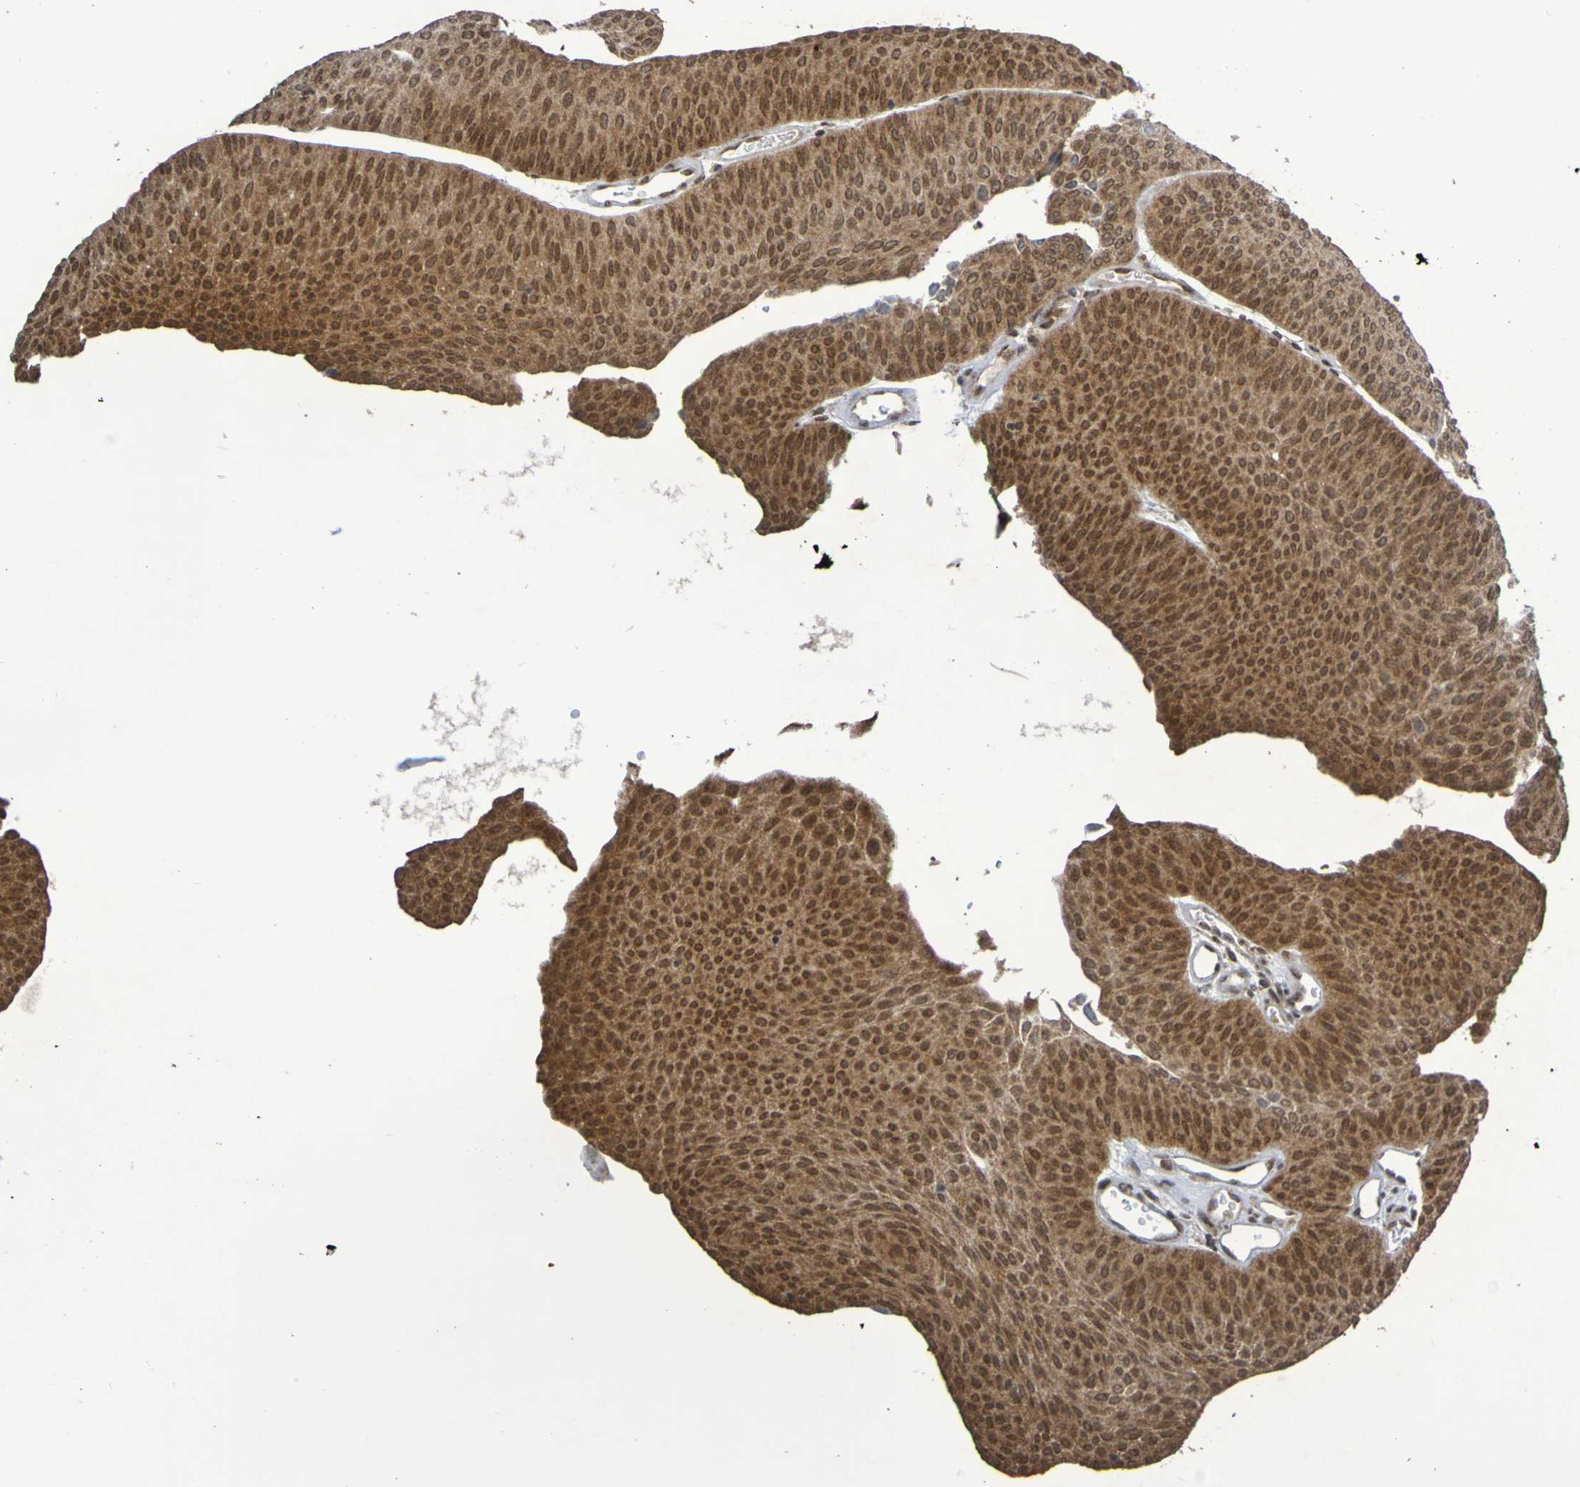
{"staining": {"intensity": "strong", "quantity": ">75%", "location": "cytoplasmic/membranous,nuclear"}, "tissue": "urothelial cancer", "cell_type": "Tumor cells", "image_type": "cancer", "snomed": [{"axis": "morphology", "description": "Urothelial carcinoma, Low grade"}, {"axis": "topography", "description": "Urinary bladder"}], "caption": "Urothelial cancer was stained to show a protein in brown. There is high levels of strong cytoplasmic/membranous and nuclear expression in approximately >75% of tumor cells.", "gene": "ITLN1", "patient": {"sex": "female", "age": 60}}